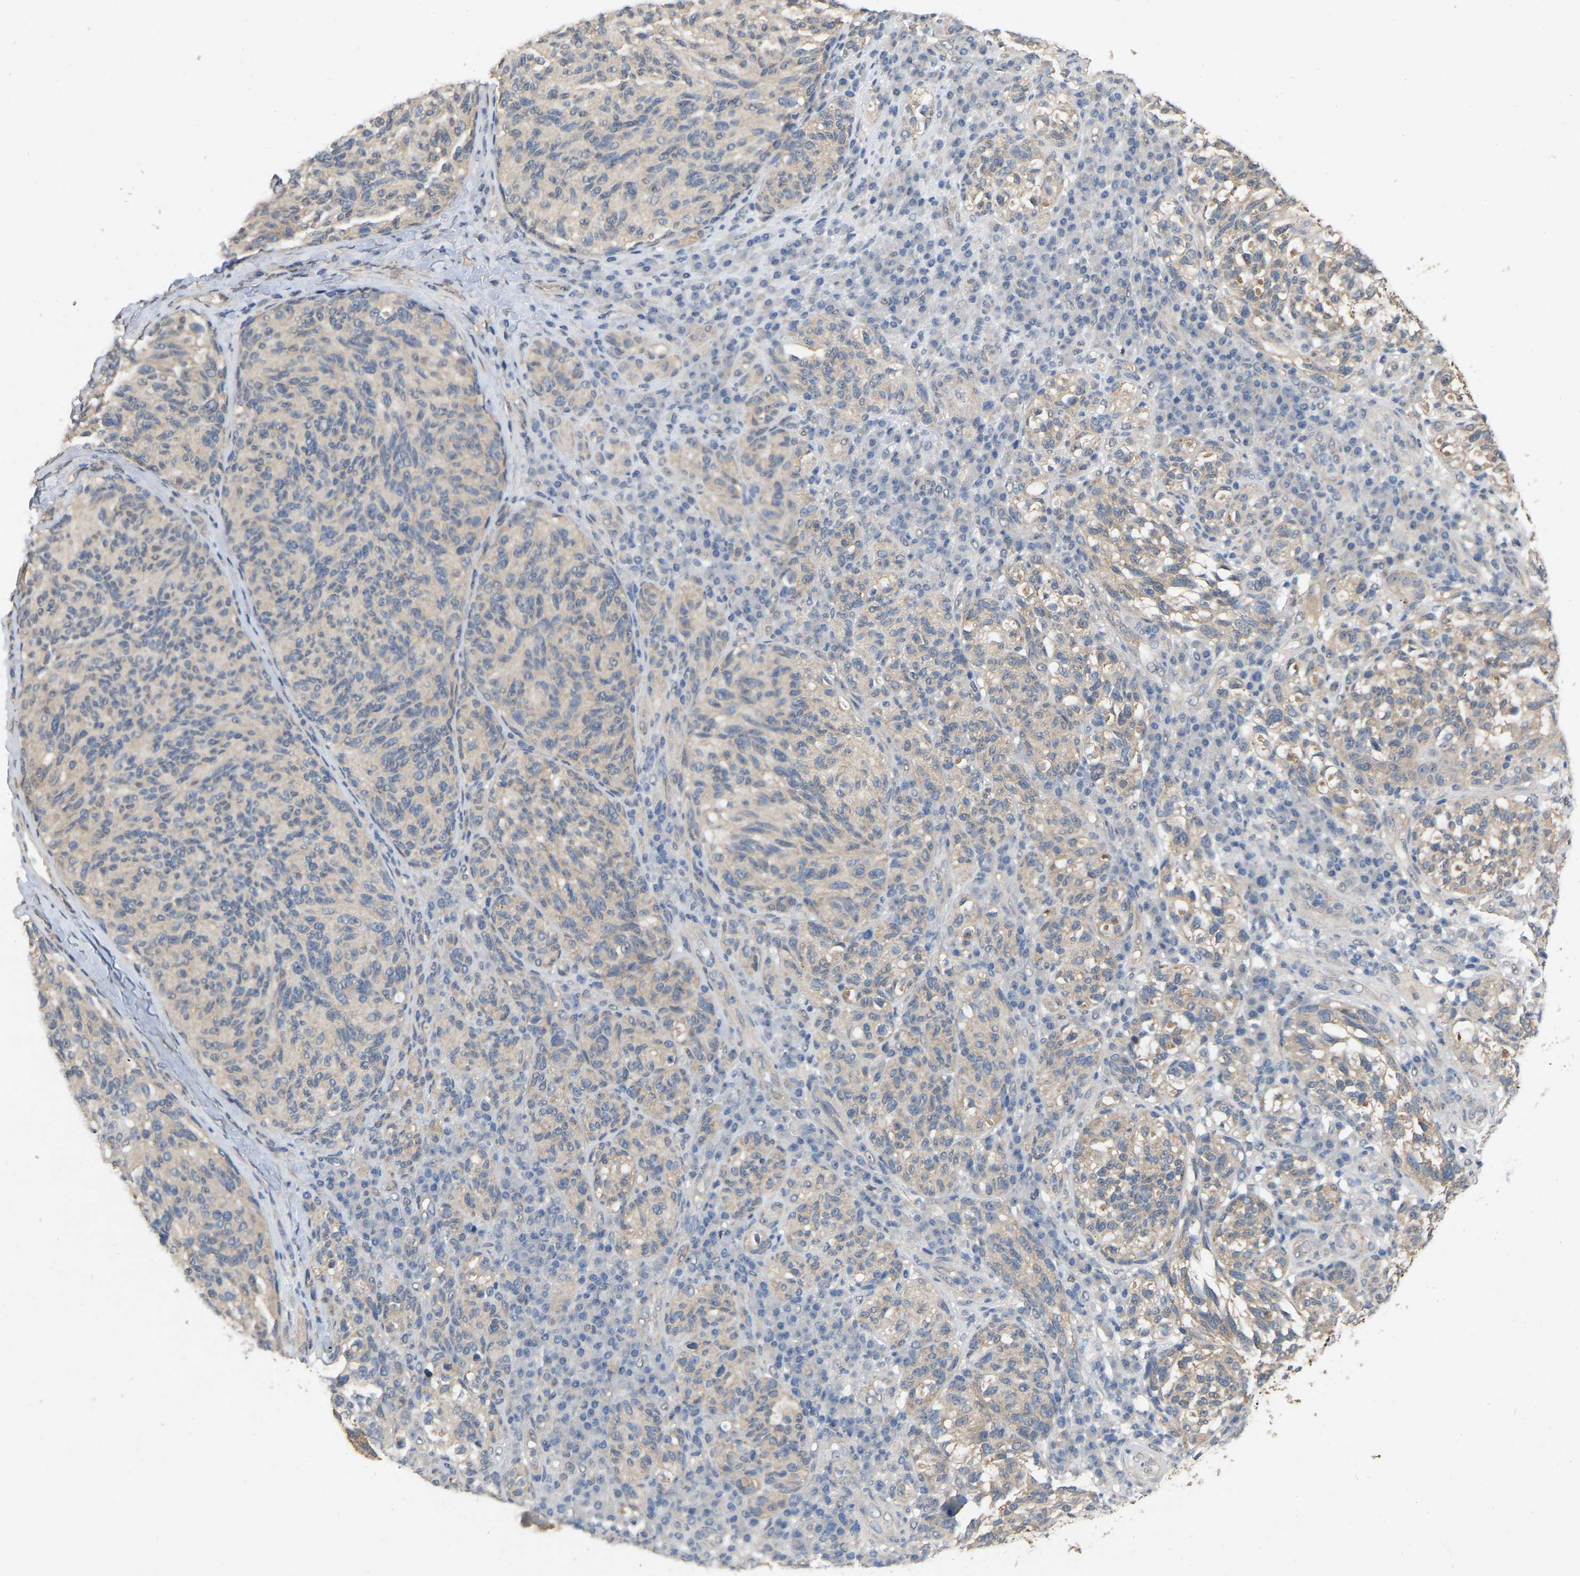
{"staining": {"intensity": "weak", "quantity": "25%-75%", "location": "cytoplasmic/membranous"}, "tissue": "melanoma", "cell_type": "Tumor cells", "image_type": "cancer", "snomed": [{"axis": "morphology", "description": "Malignant melanoma, NOS"}, {"axis": "topography", "description": "Skin"}], "caption": "Protein expression by immunohistochemistry (IHC) reveals weak cytoplasmic/membranous expression in about 25%-75% of tumor cells in melanoma.", "gene": "RUVBL1", "patient": {"sex": "female", "age": 73}}